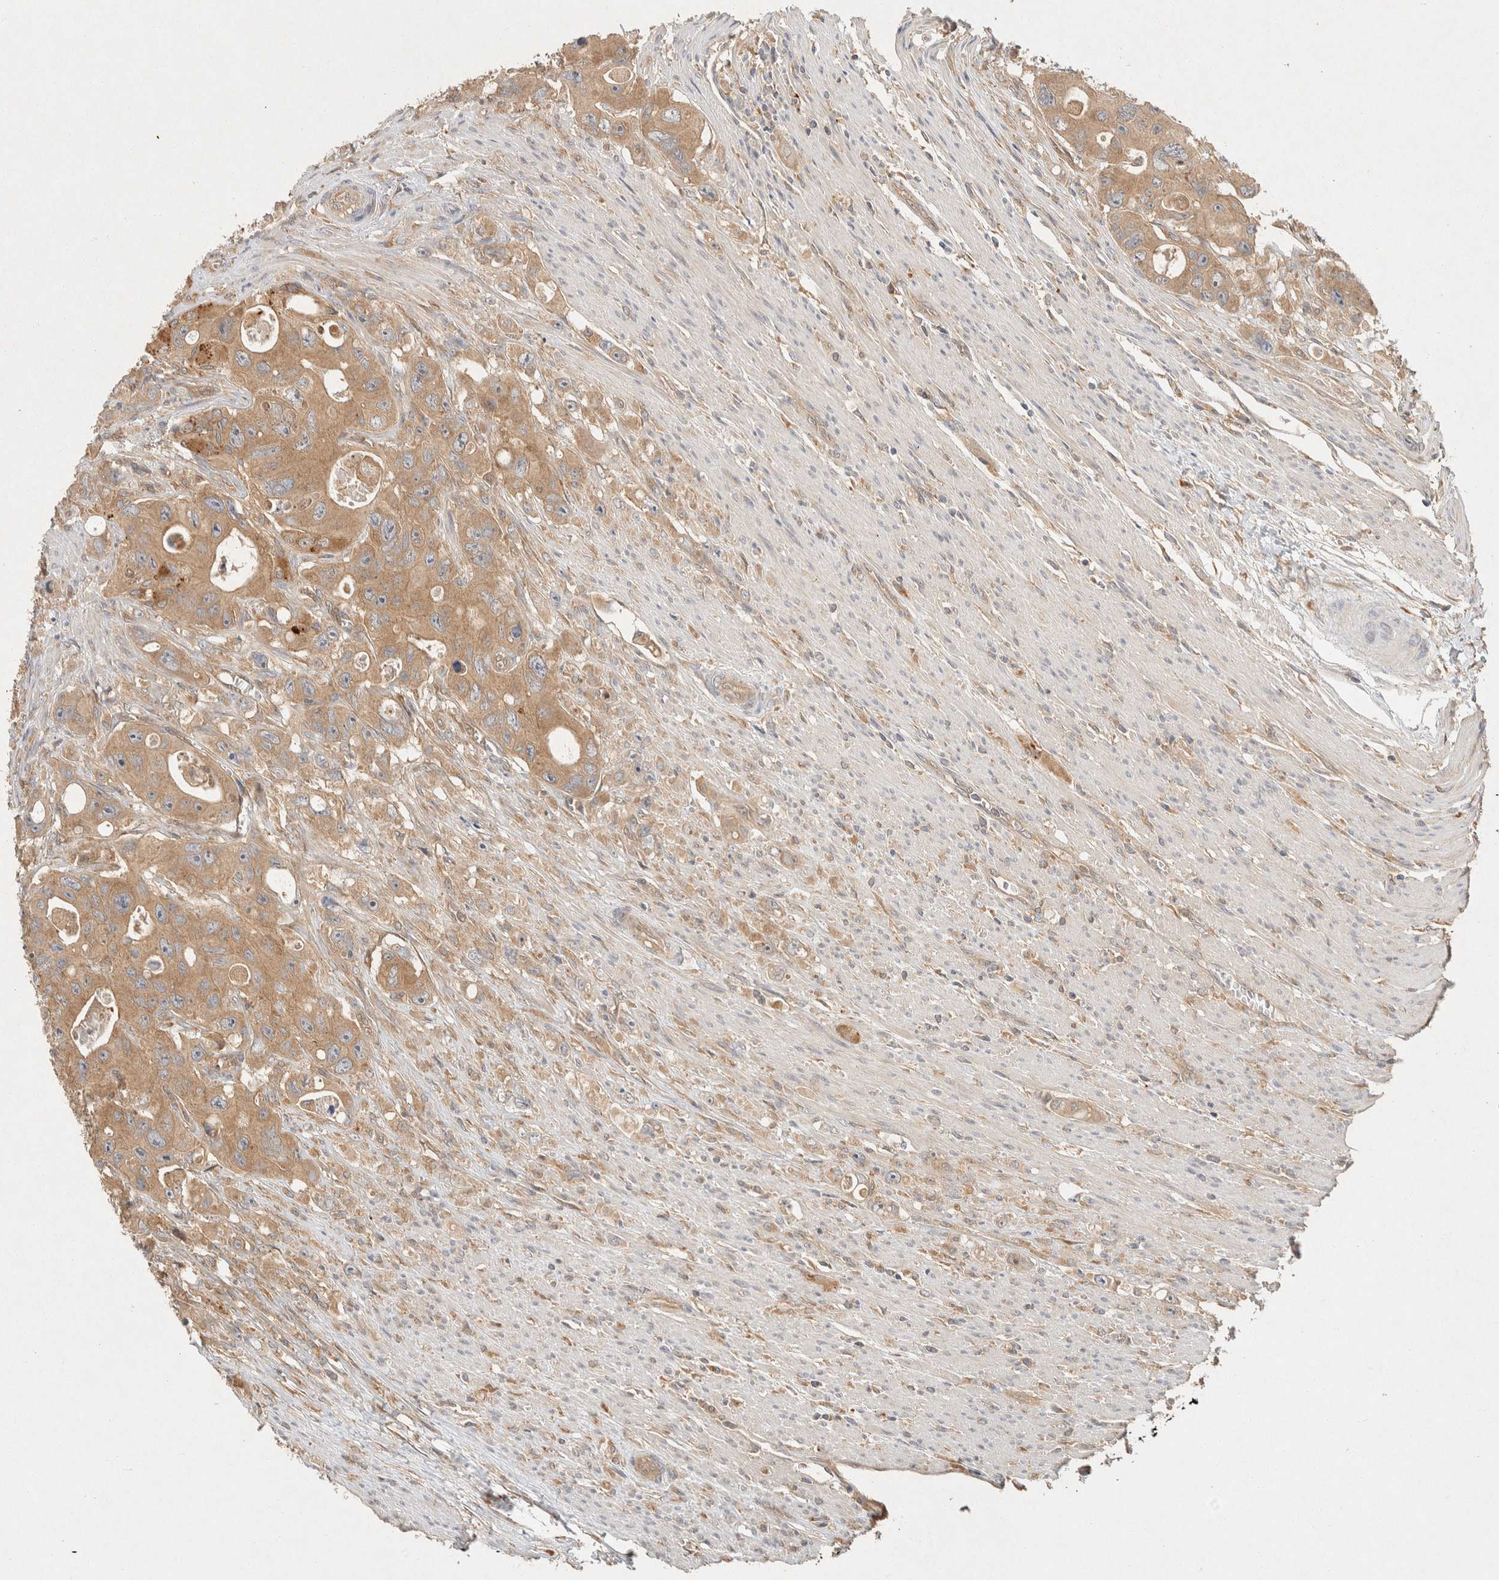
{"staining": {"intensity": "moderate", "quantity": ">75%", "location": "cytoplasmic/membranous"}, "tissue": "colorectal cancer", "cell_type": "Tumor cells", "image_type": "cancer", "snomed": [{"axis": "morphology", "description": "Adenocarcinoma, NOS"}, {"axis": "topography", "description": "Colon"}], "caption": "Immunohistochemical staining of human colorectal cancer exhibits moderate cytoplasmic/membranous protein positivity in about >75% of tumor cells. (IHC, brightfield microscopy, high magnification).", "gene": "PXK", "patient": {"sex": "female", "age": 46}}